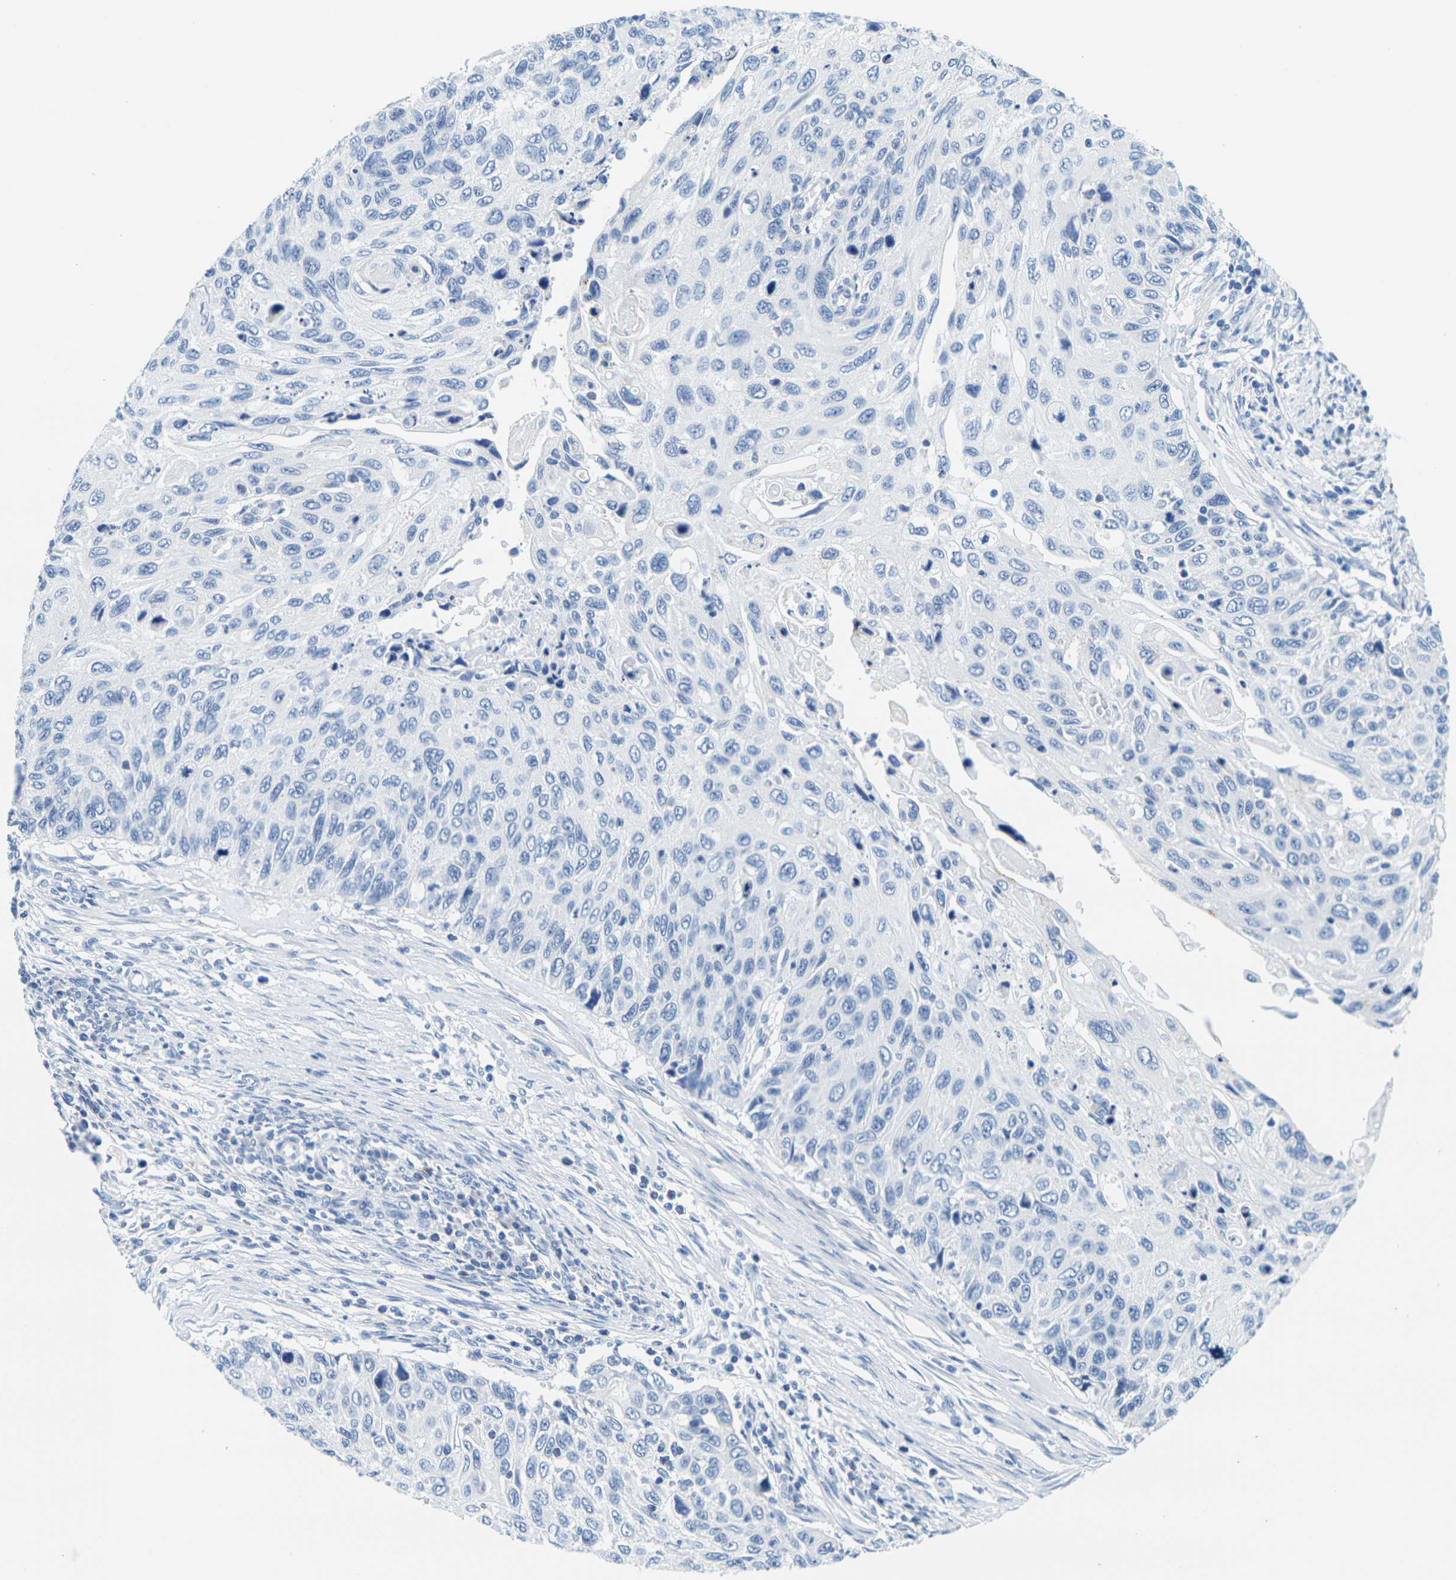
{"staining": {"intensity": "negative", "quantity": "none", "location": "none"}, "tissue": "cervical cancer", "cell_type": "Tumor cells", "image_type": "cancer", "snomed": [{"axis": "morphology", "description": "Squamous cell carcinoma, NOS"}, {"axis": "topography", "description": "Cervix"}], "caption": "Cervical cancer was stained to show a protein in brown. There is no significant positivity in tumor cells.", "gene": "FAM3D", "patient": {"sex": "female", "age": 70}}